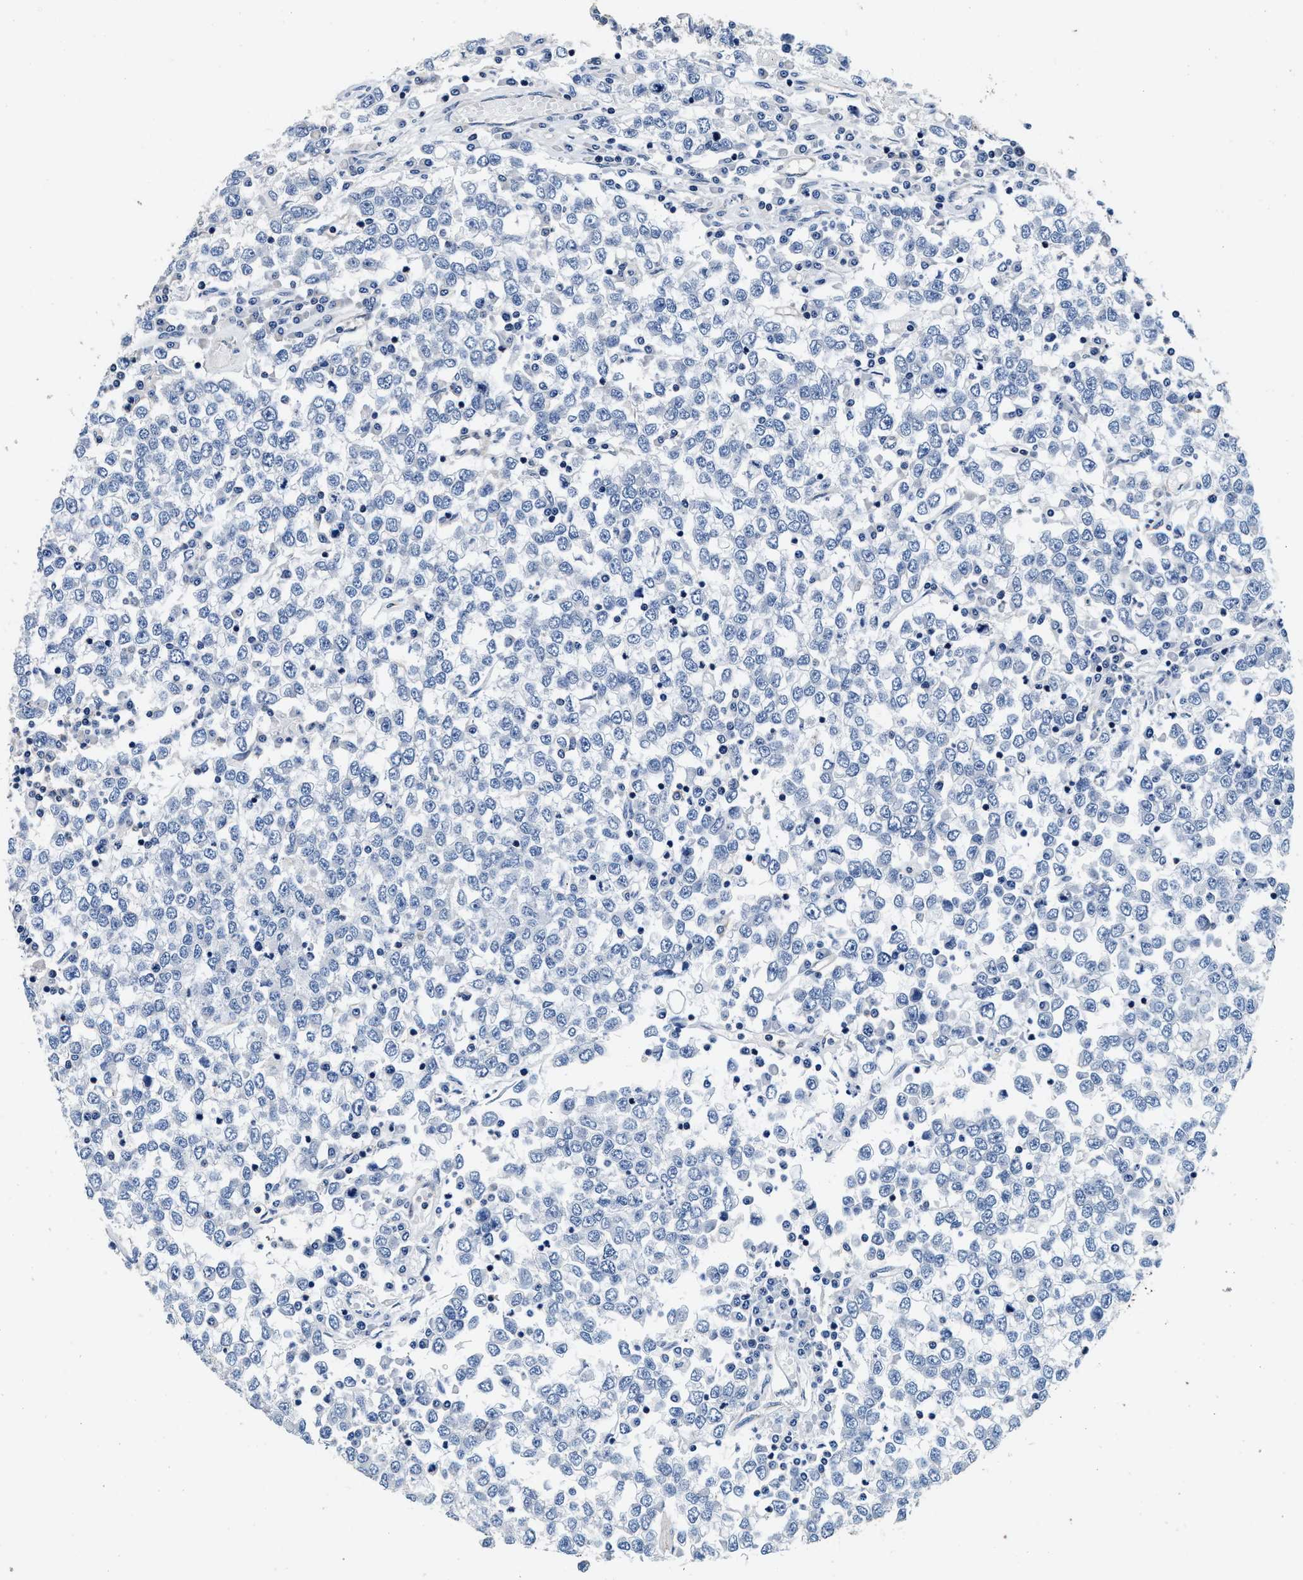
{"staining": {"intensity": "negative", "quantity": "none", "location": "none"}, "tissue": "testis cancer", "cell_type": "Tumor cells", "image_type": "cancer", "snomed": [{"axis": "morphology", "description": "Seminoma, NOS"}, {"axis": "topography", "description": "Testis"}], "caption": "This image is of seminoma (testis) stained with immunohistochemistry (IHC) to label a protein in brown with the nuclei are counter-stained blue. There is no positivity in tumor cells.", "gene": "ANKIB1", "patient": {"sex": "male", "age": 65}}